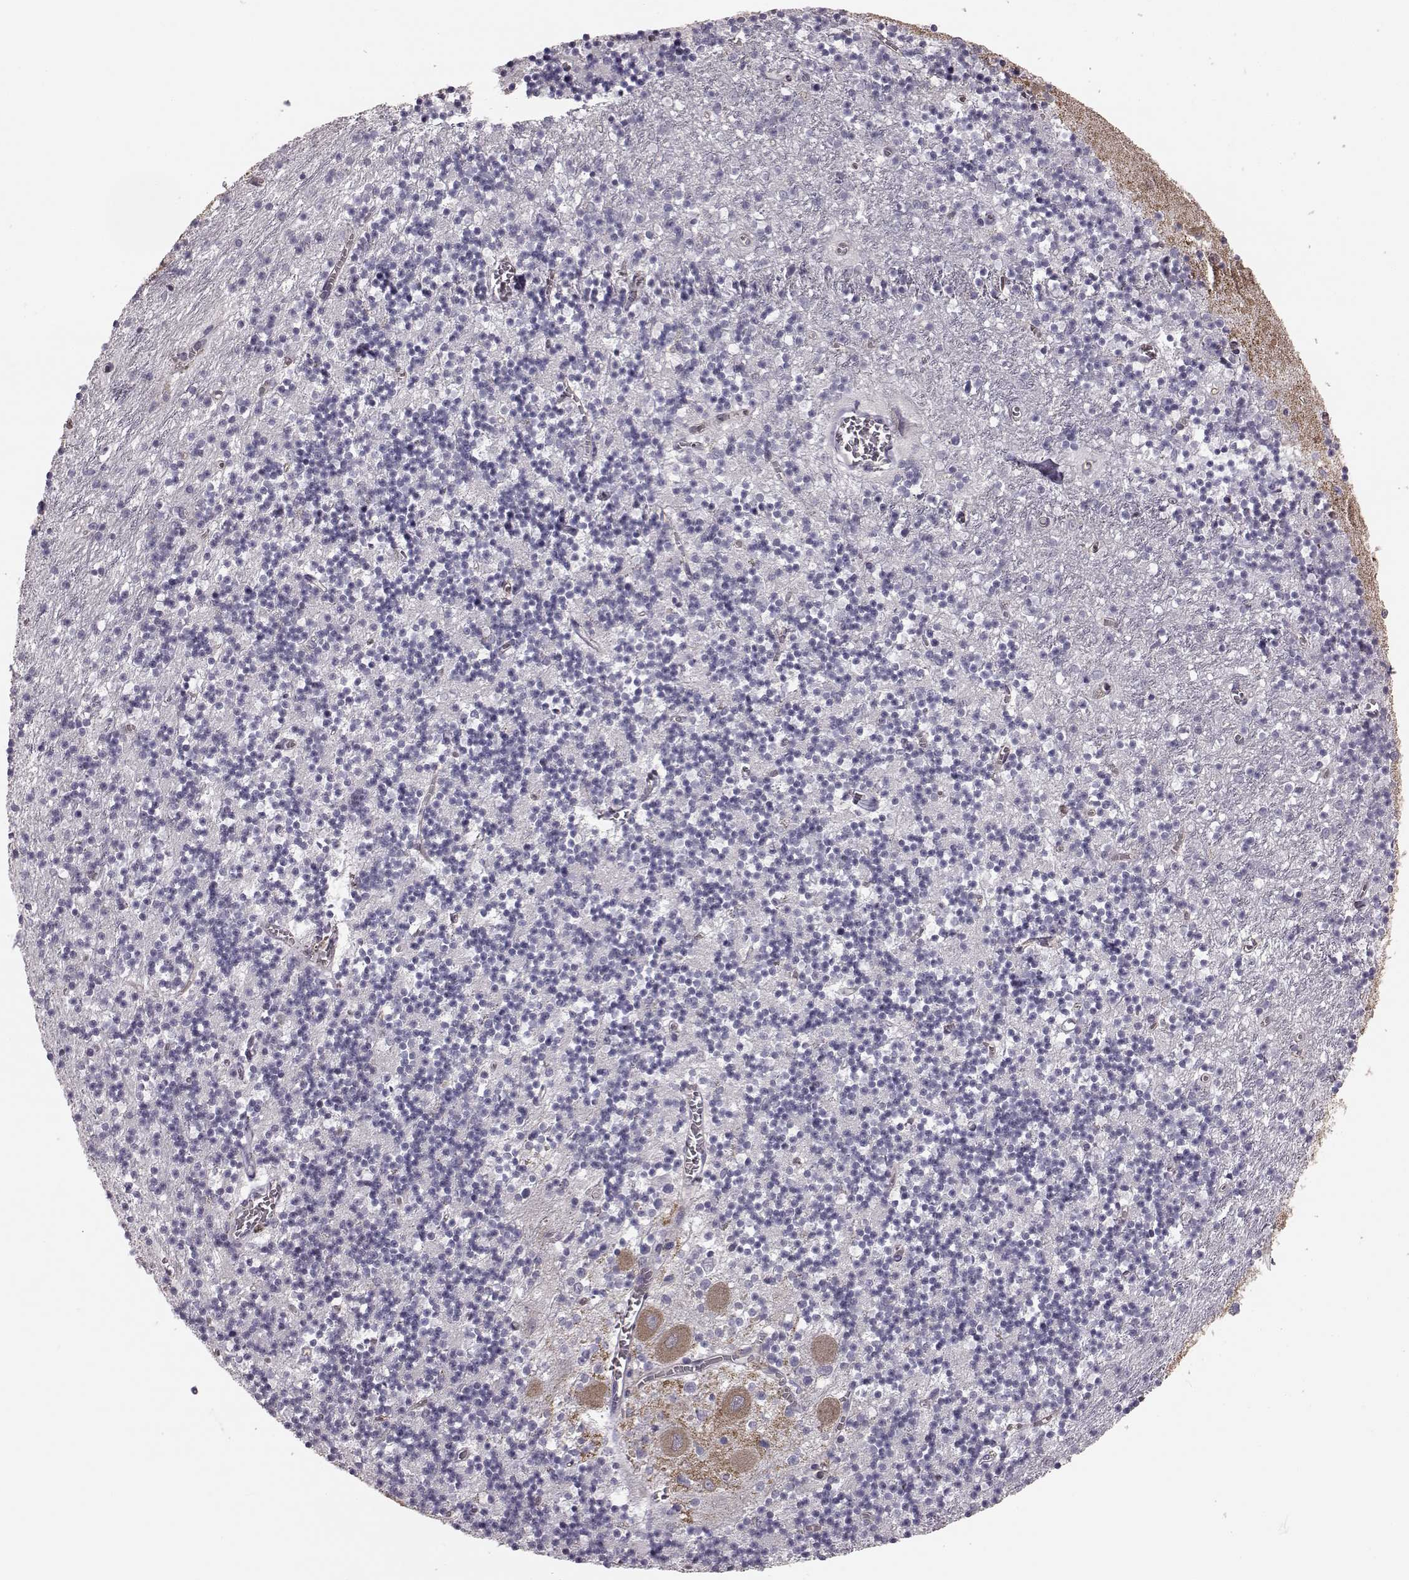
{"staining": {"intensity": "negative", "quantity": "none", "location": "none"}, "tissue": "cerebellum", "cell_type": "Cells in granular layer", "image_type": "normal", "snomed": [{"axis": "morphology", "description": "Normal tissue, NOS"}, {"axis": "topography", "description": "Cerebellum"}], "caption": "DAB immunohistochemical staining of benign cerebellum demonstrates no significant positivity in cells in granular layer. (DAB (3,3'-diaminobenzidine) immunohistochemistry (IHC) visualized using brightfield microscopy, high magnification).", "gene": "EIF4E1B", "patient": {"sex": "female", "age": 64}}